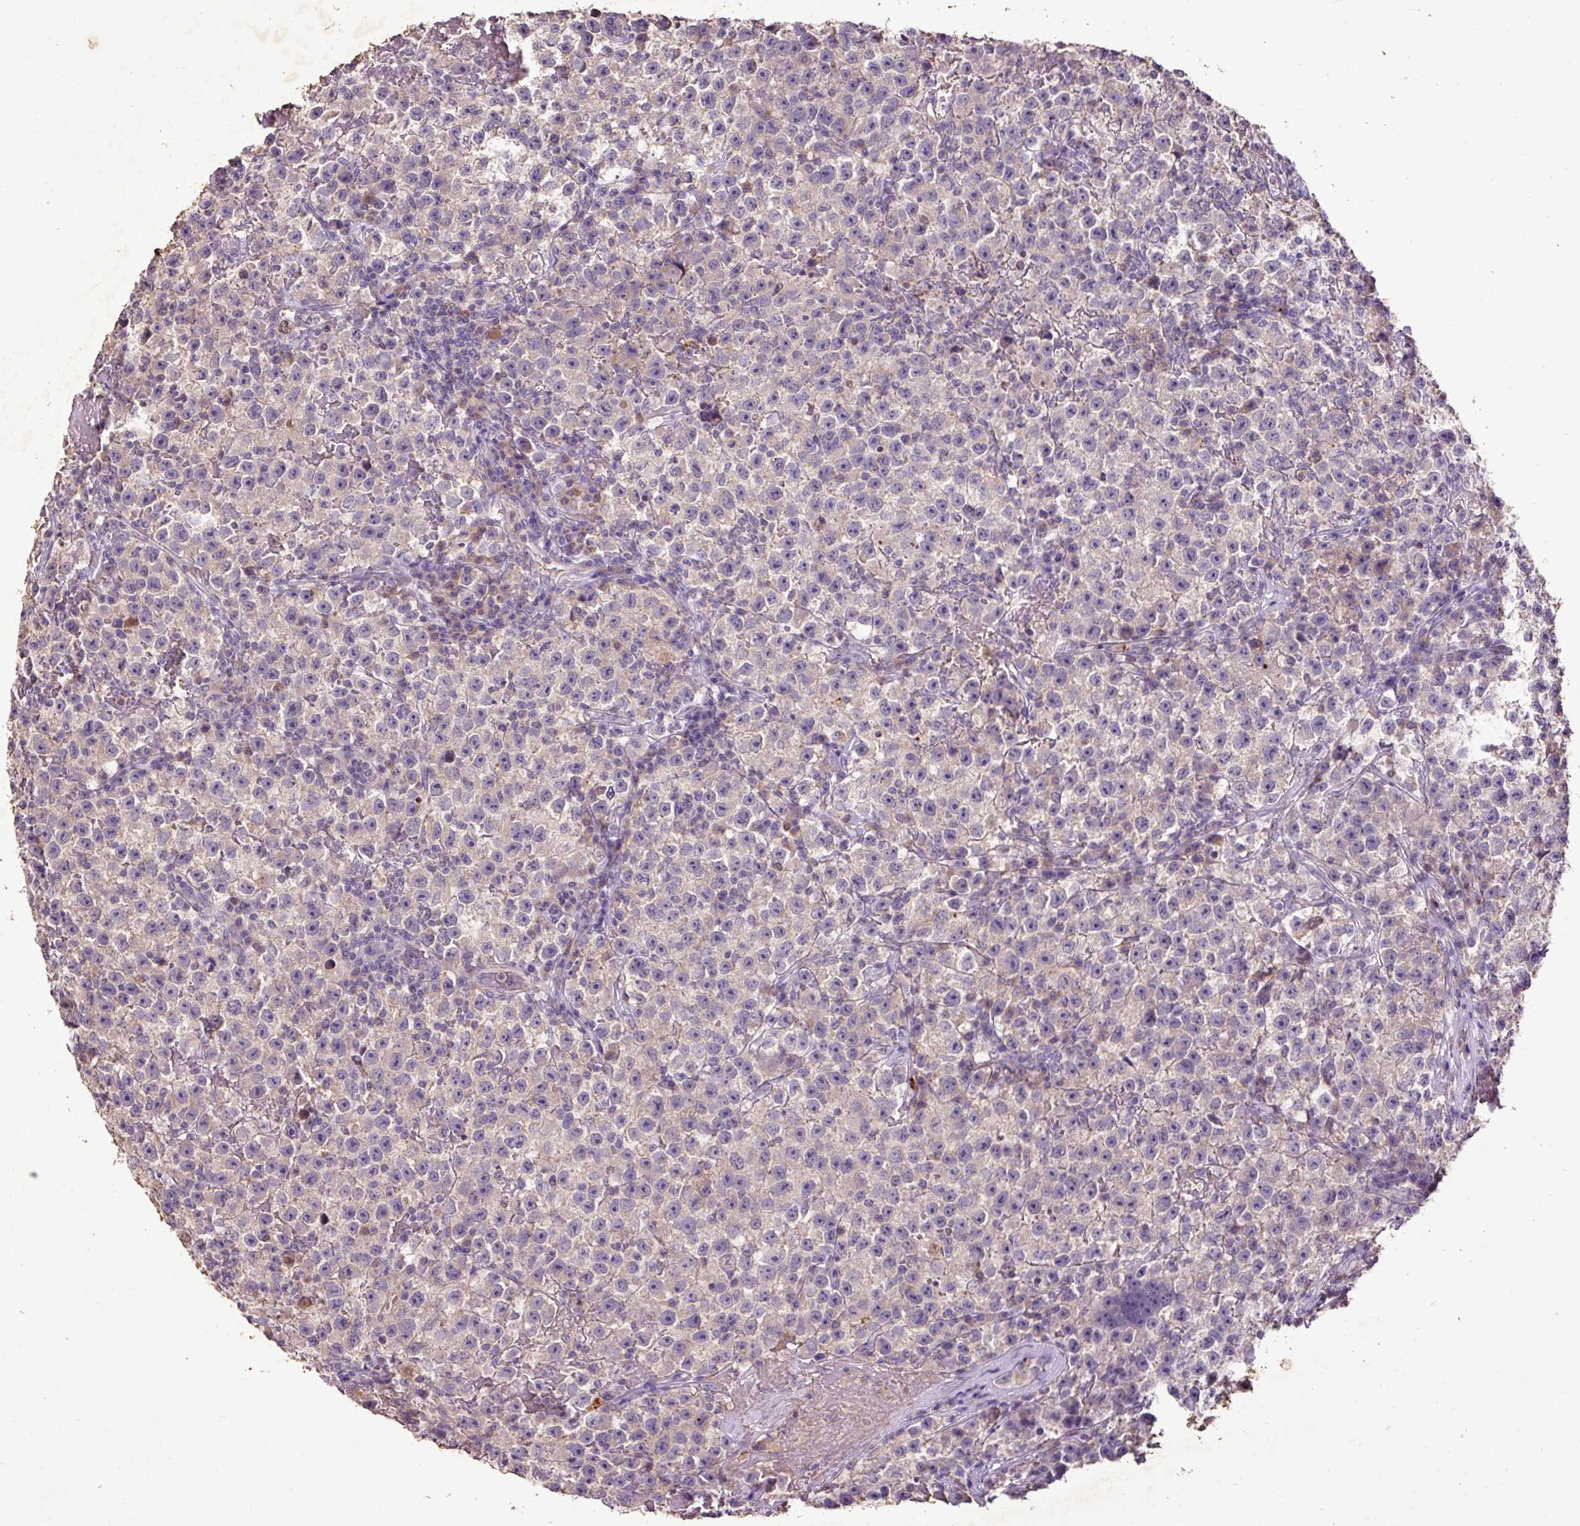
{"staining": {"intensity": "negative", "quantity": "none", "location": "none"}, "tissue": "testis cancer", "cell_type": "Tumor cells", "image_type": "cancer", "snomed": [{"axis": "morphology", "description": "Seminoma, NOS"}, {"axis": "topography", "description": "Testis"}], "caption": "Immunohistochemical staining of testis seminoma displays no significant expression in tumor cells.", "gene": "LRTM2", "patient": {"sex": "male", "age": 22}}